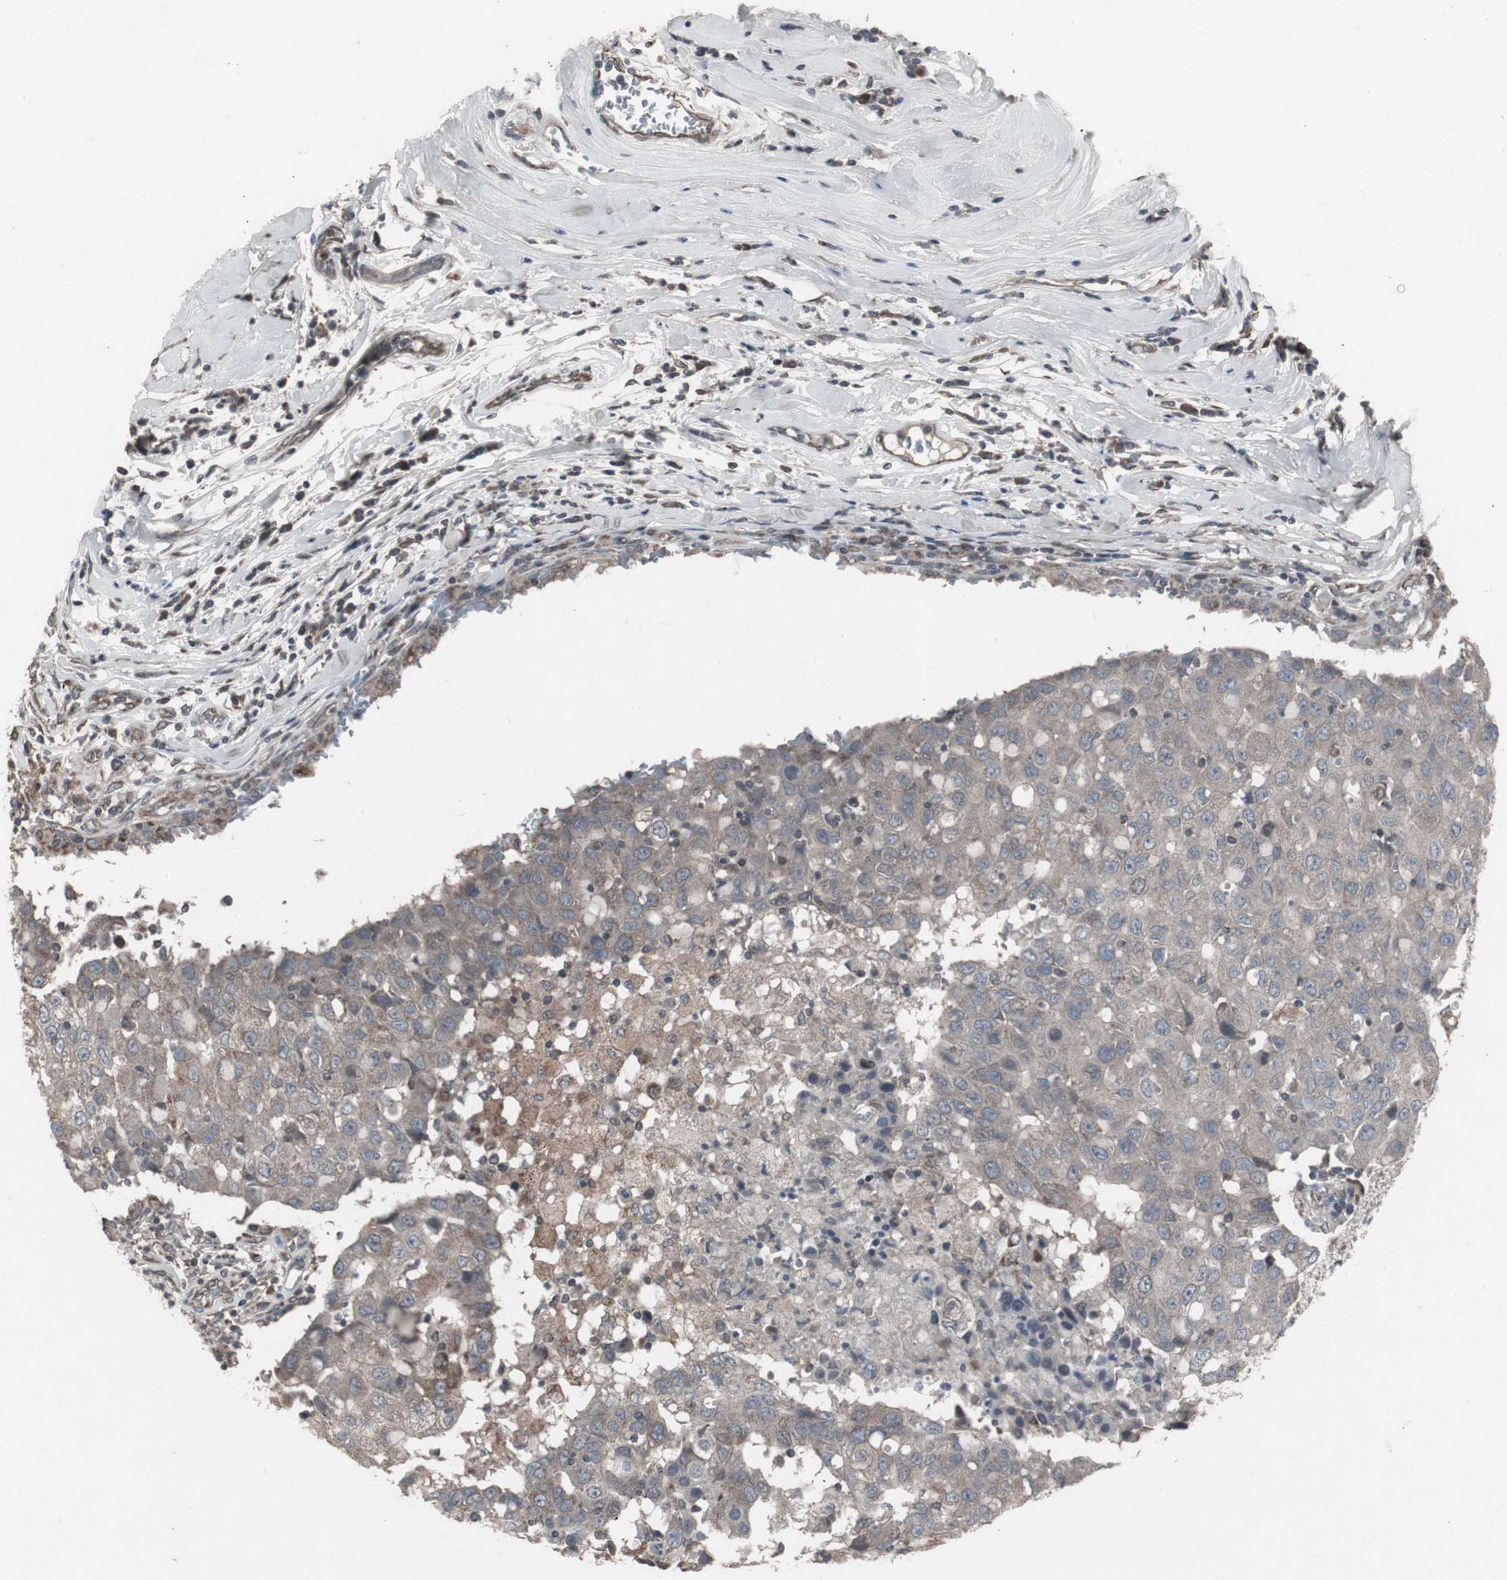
{"staining": {"intensity": "weak", "quantity": "<25%", "location": "cytoplasmic/membranous"}, "tissue": "breast cancer", "cell_type": "Tumor cells", "image_type": "cancer", "snomed": [{"axis": "morphology", "description": "Duct carcinoma"}, {"axis": "topography", "description": "Breast"}], "caption": "An IHC histopathology image of breast cancer (invasive ductal carcinoma) is shown. There is no staining in tumor cells of breast cancer (invasive ductal carcinoma).", "gene": "SSTR2", "patient": {"sex": "female", "age": 27}}